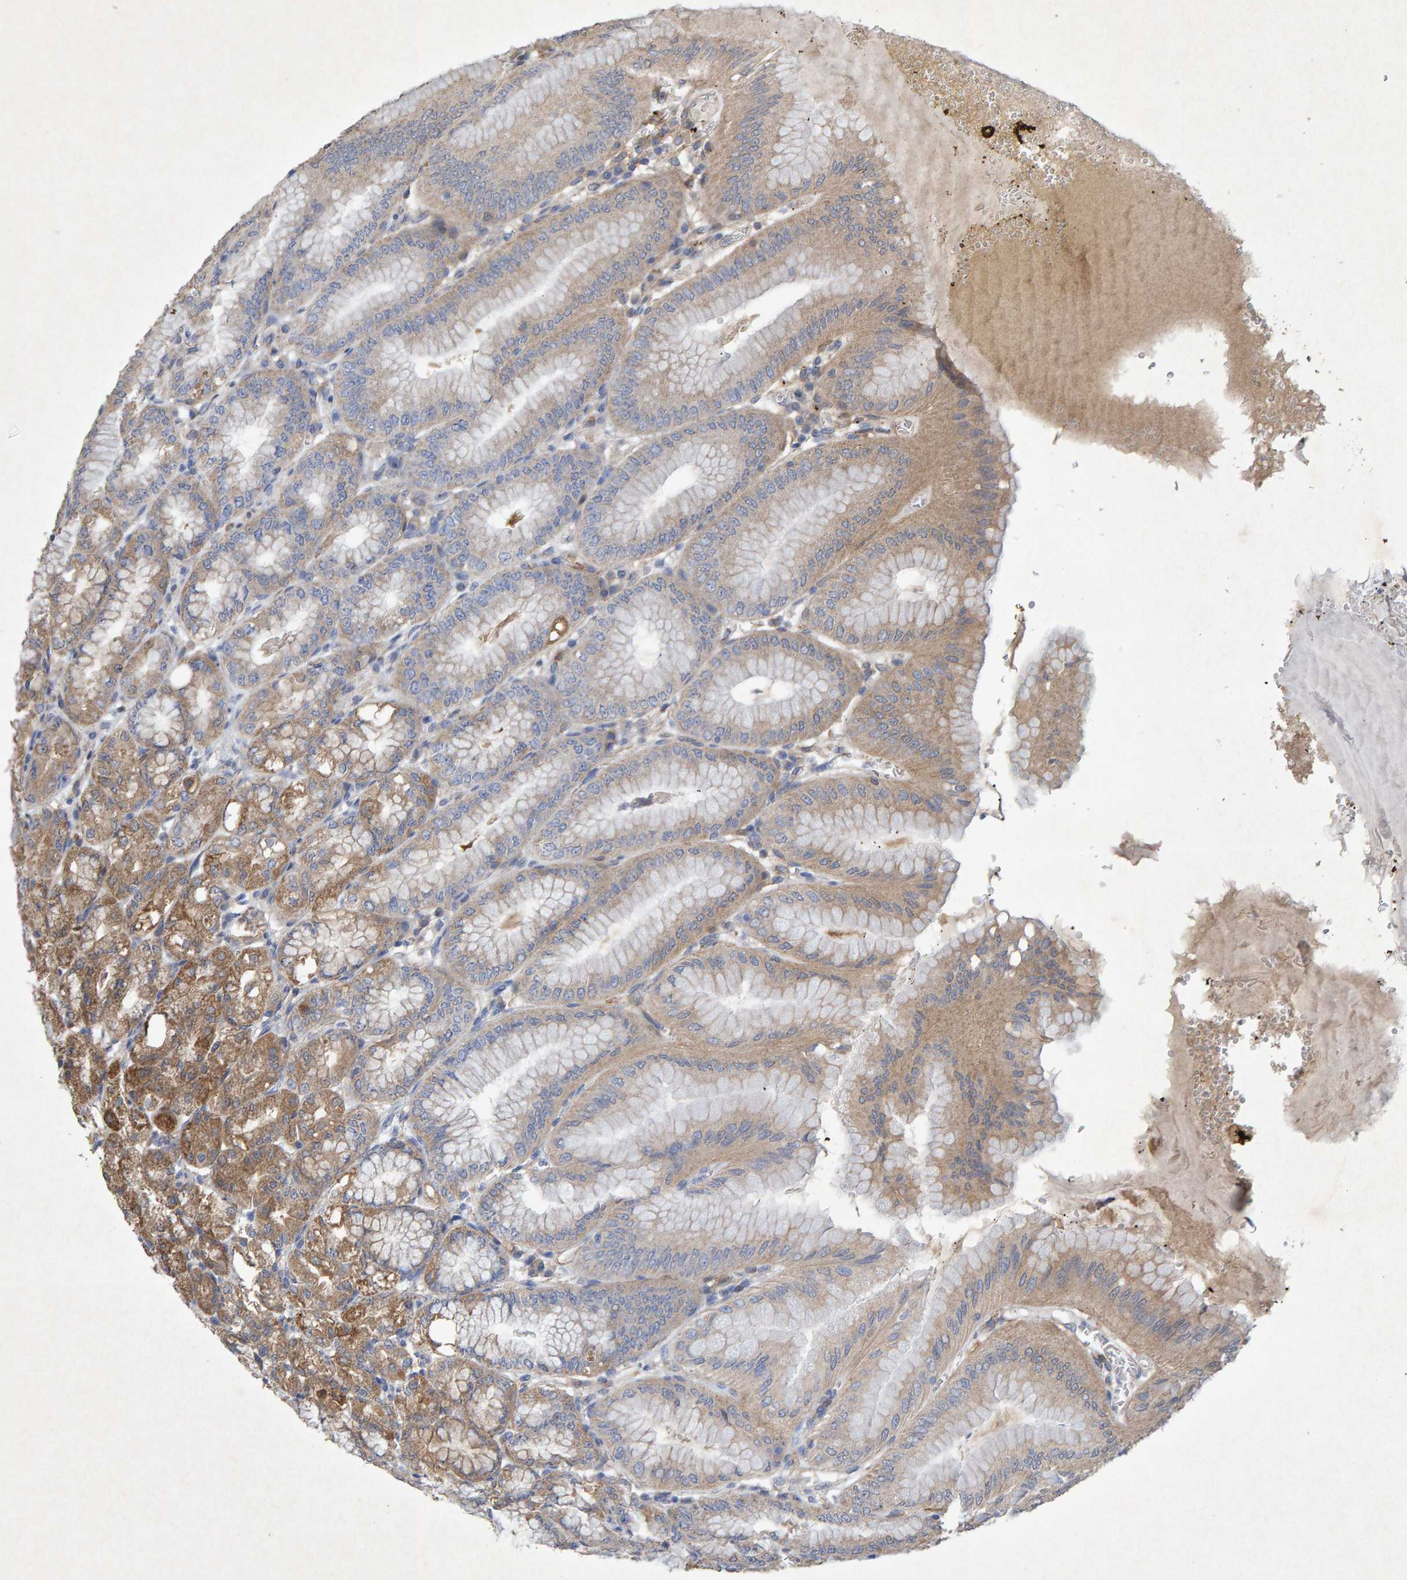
{"staining": {"intensity": "weak", "quantity": ">75%", "location": "cytoplasmic/membranous"}, "tissue": "stomach", "cell_type": "Glandular cells", "image_type": "normal", "snomed": [{"axis": "morphology", "description": "Normal tissue, NOS"}, {"axis": "topography", "description": "Stomach, lower"}], "caption": "Protein staining displays weak cytoplasmic/membranous expression in about >75% of glandular cells in normal stomach.", "gene": "CTH", "patient": {"sex": "male", "age": 71}}